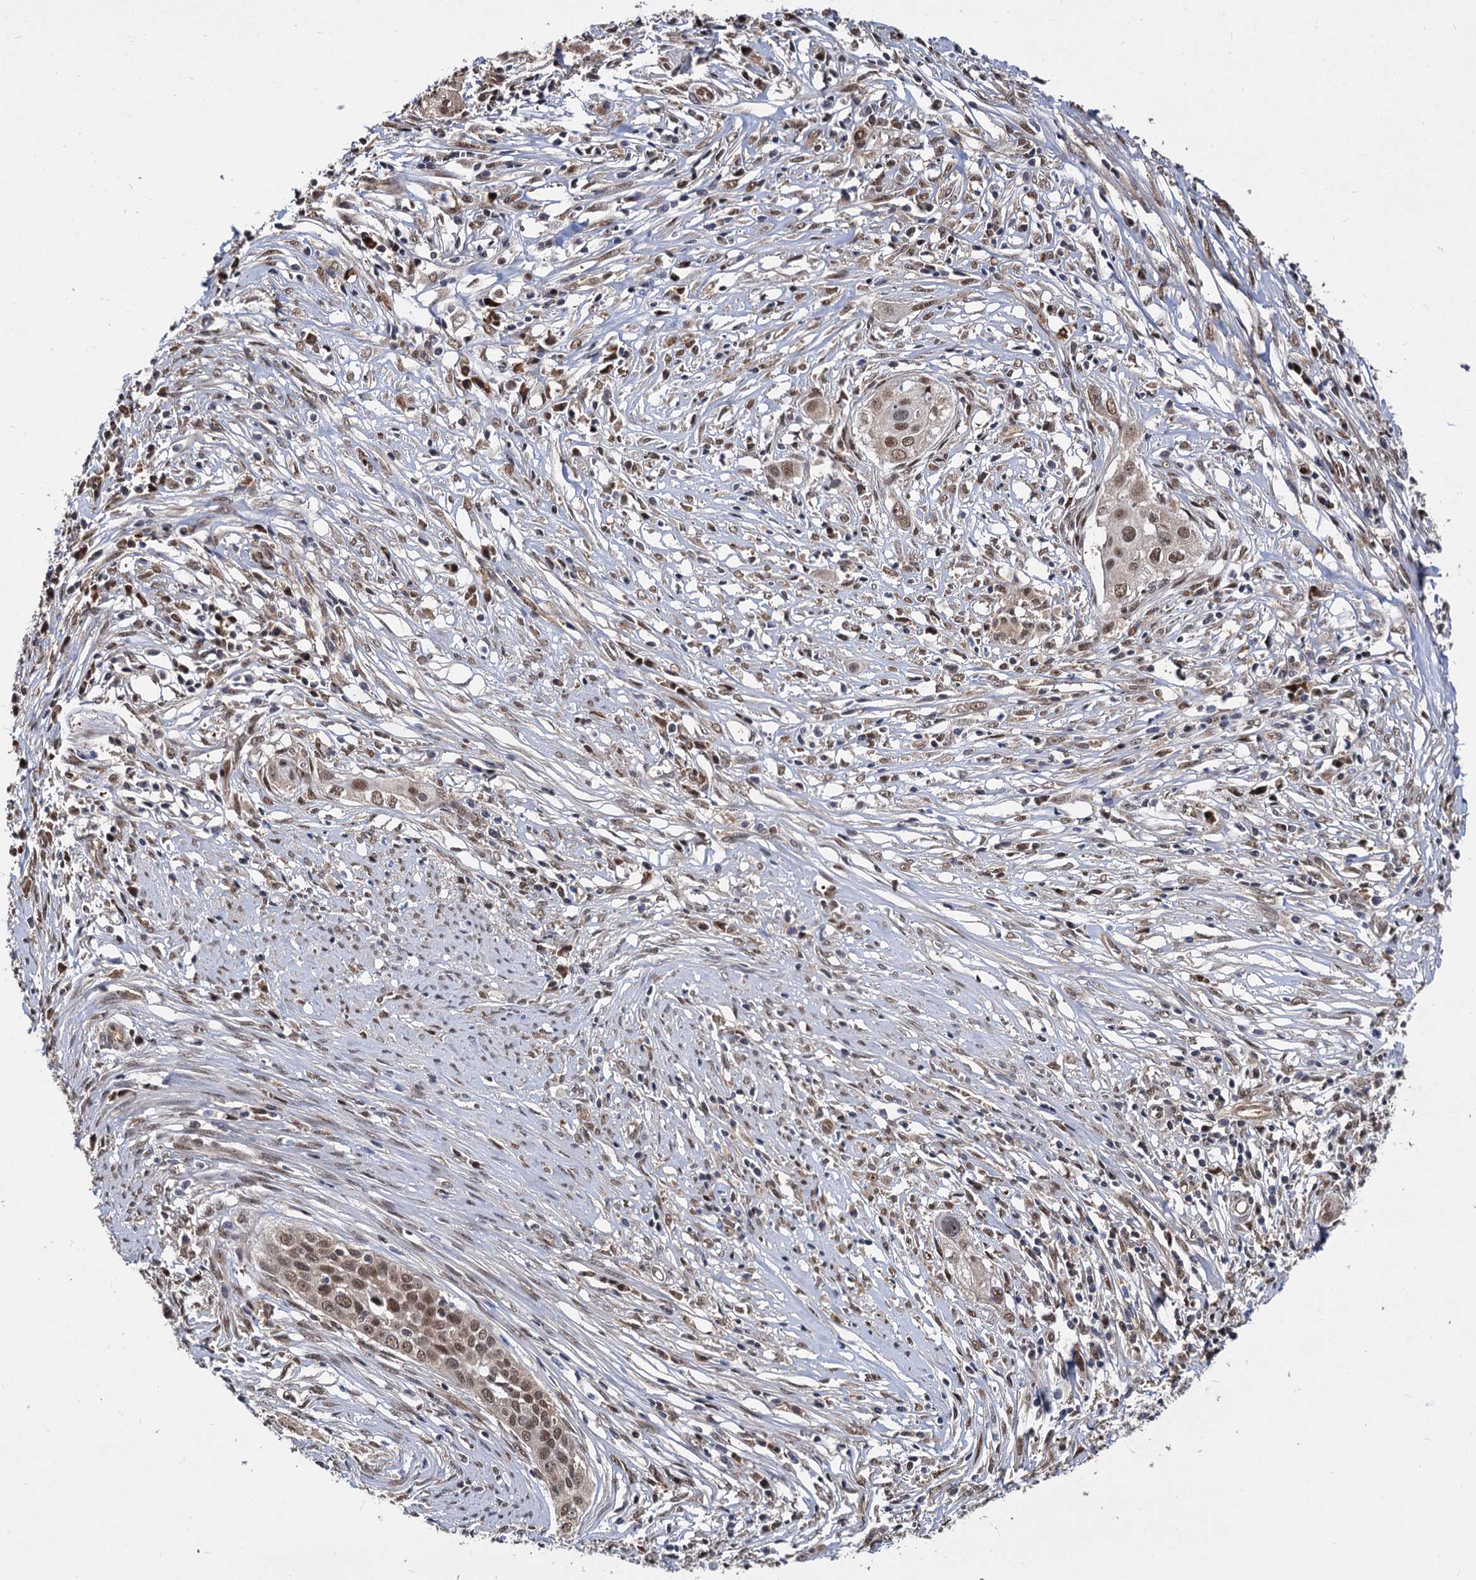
{"staining": {"intensity": "moderate", "quantity": ">75%", "location": "nuclear"}, "tissue": "cervical cancer", "cell_type": "Tumor cells", "image_type": "cancer", "snomed": [{"axis": "morphology", "description": "Squamous cell carcinoma, NOS"}, {"axis": "topography", "description": "Cervix"}], "caption": "Moderate nuclear staining for a protein is seen in about >75% of tumor cells of squamous cell carcinoma (cervical) using immunohistochemistry (IHC).", "gene": "PSMD4", "patient": {"sex": "female", "age": 34}}